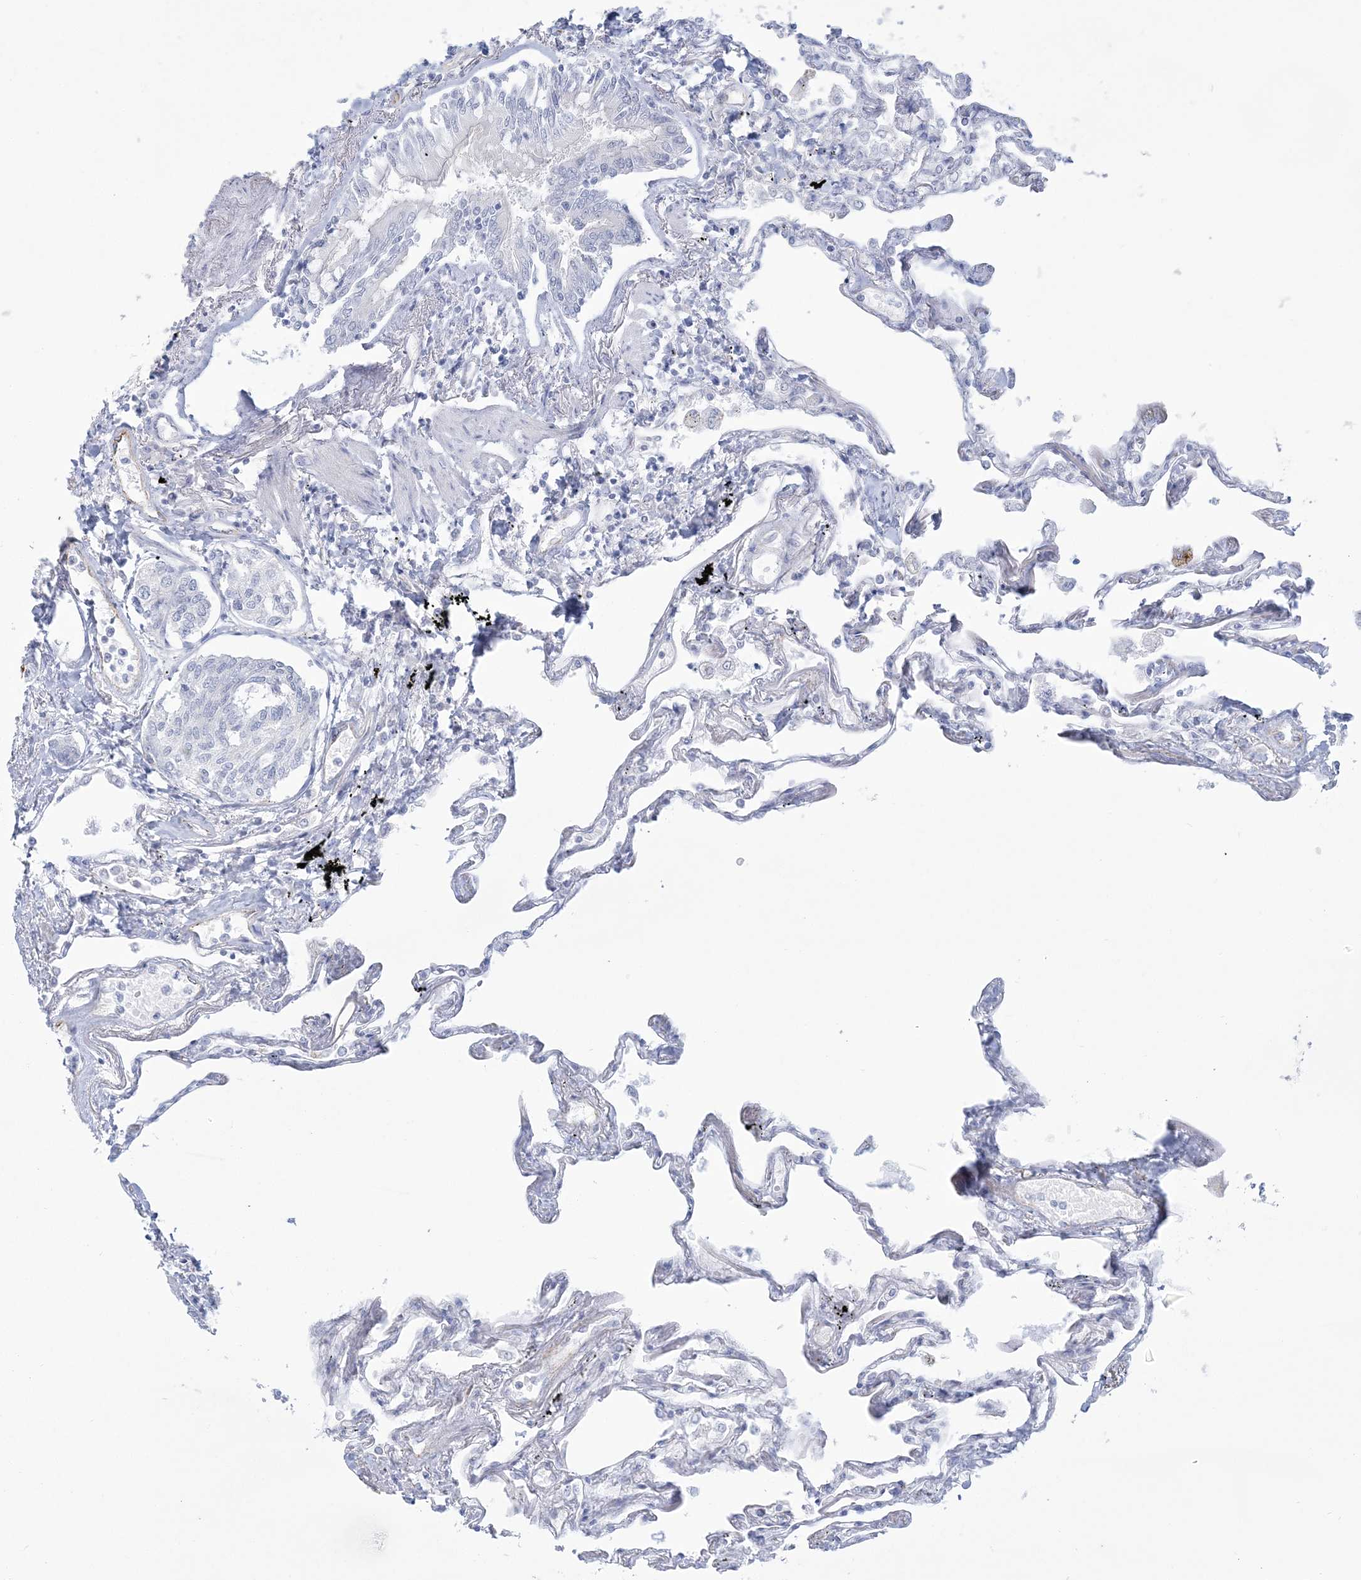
{"staining": {"intensity": "negative", "quantity": "none", "location": "none"}, "tissue": "lung", "cell_type": "Alveolar cells", "image_type": "normal", "snomed": [{"axis": "morphology", "description": "Normal tissue, NOS"}, {"axis": "topography", "description": "Lung"}], "caption": "An immunohistochemistry (IHC) image of normal lung is shown. There is no staining in alveolar cells of lung.", "gene": "ENSG00000288637", "patient": {"sex": "female", "age": 67}}